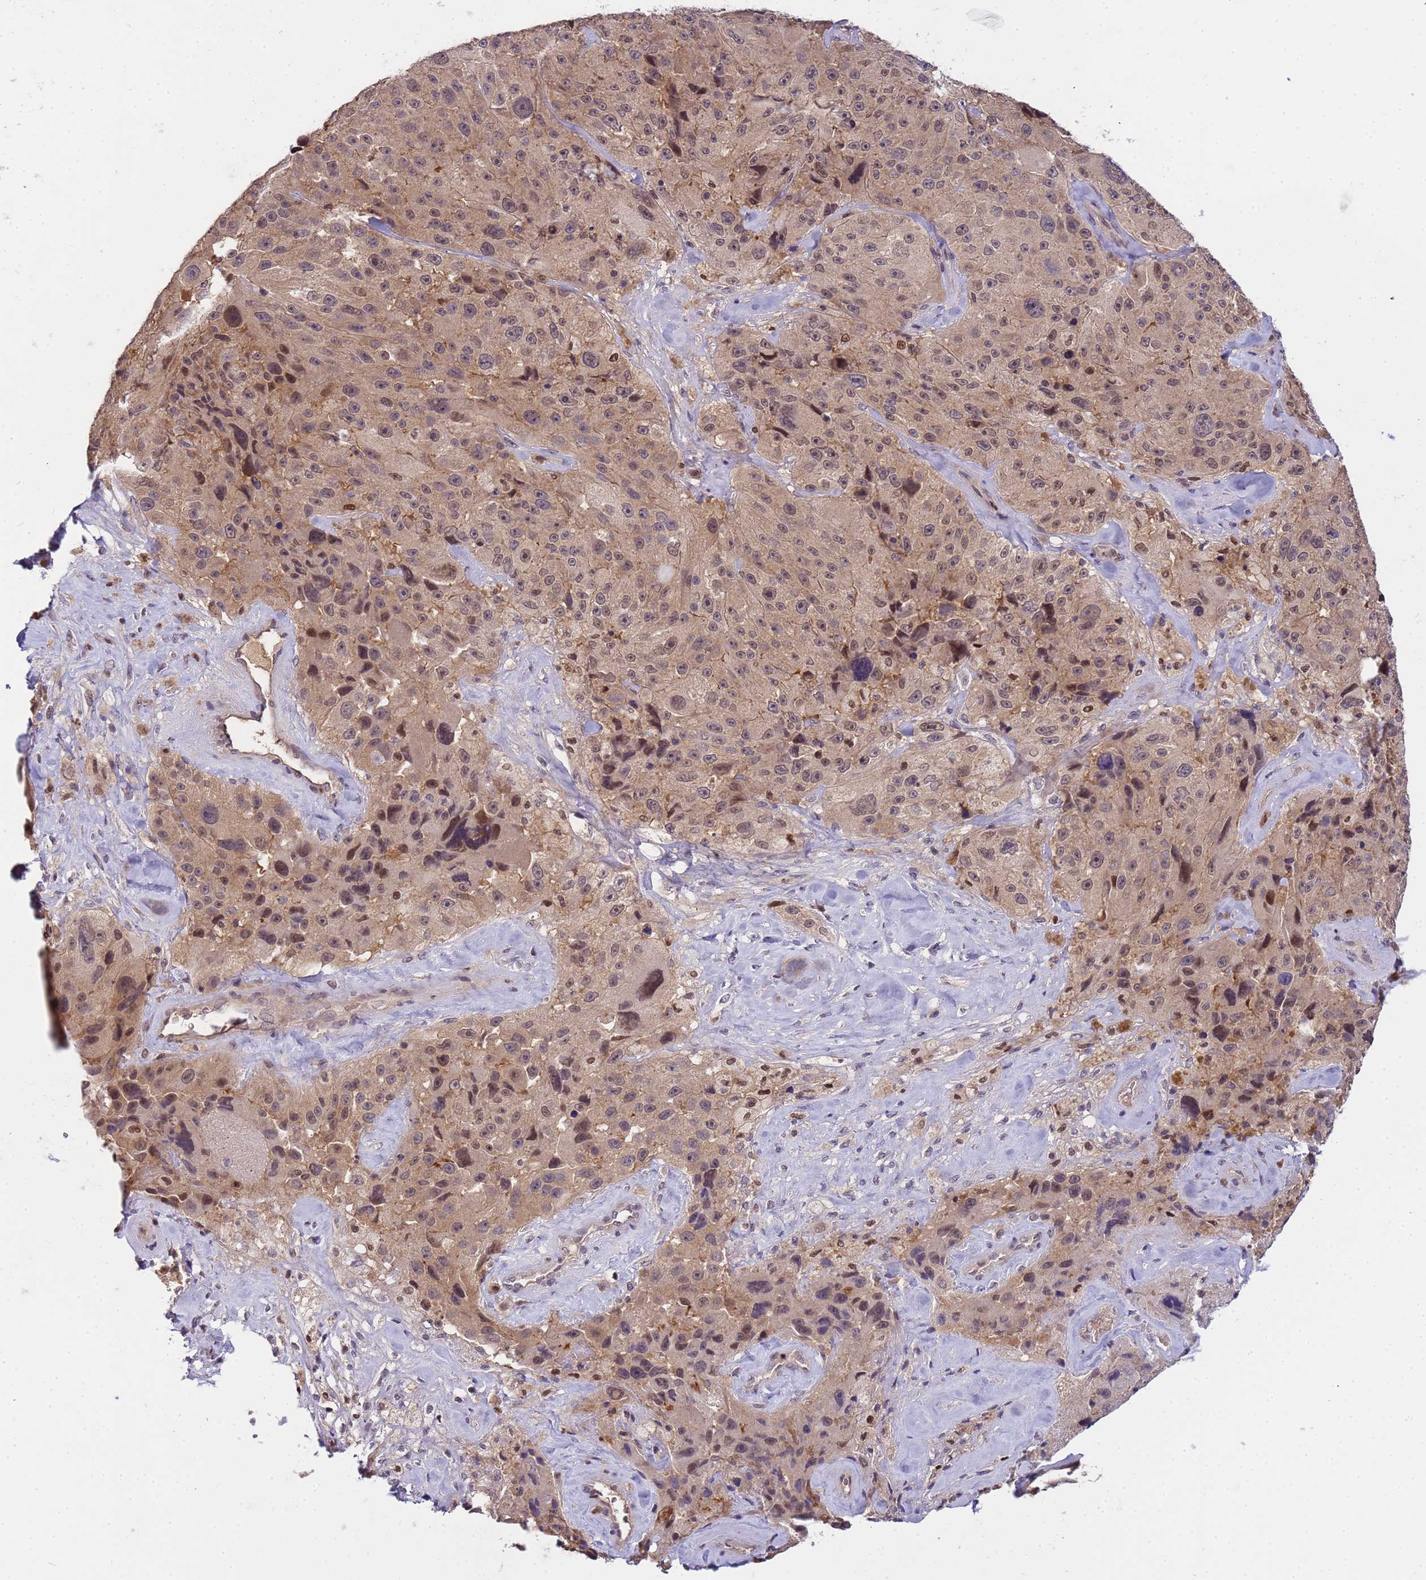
{"staining": {"intensity": "moderate", "quantity": "<25%", "location": "nuclear"}, "tissue": "melanoma", "cell_type": "Tumor cells", "image_type": "cancer", "snomed": [{"axis": "morphology", "description": "Malignant melanoma, Metastatic site"}, {"axis": "topography", "description": "Lymph node"}], "caption": "Immunohistochemical staining of human melanoma exhibits low levels of moderate nuclear expression in about <25% of tumor cells.", "gene": "CD53", "patient": {"sex": "male", "age": 62}}